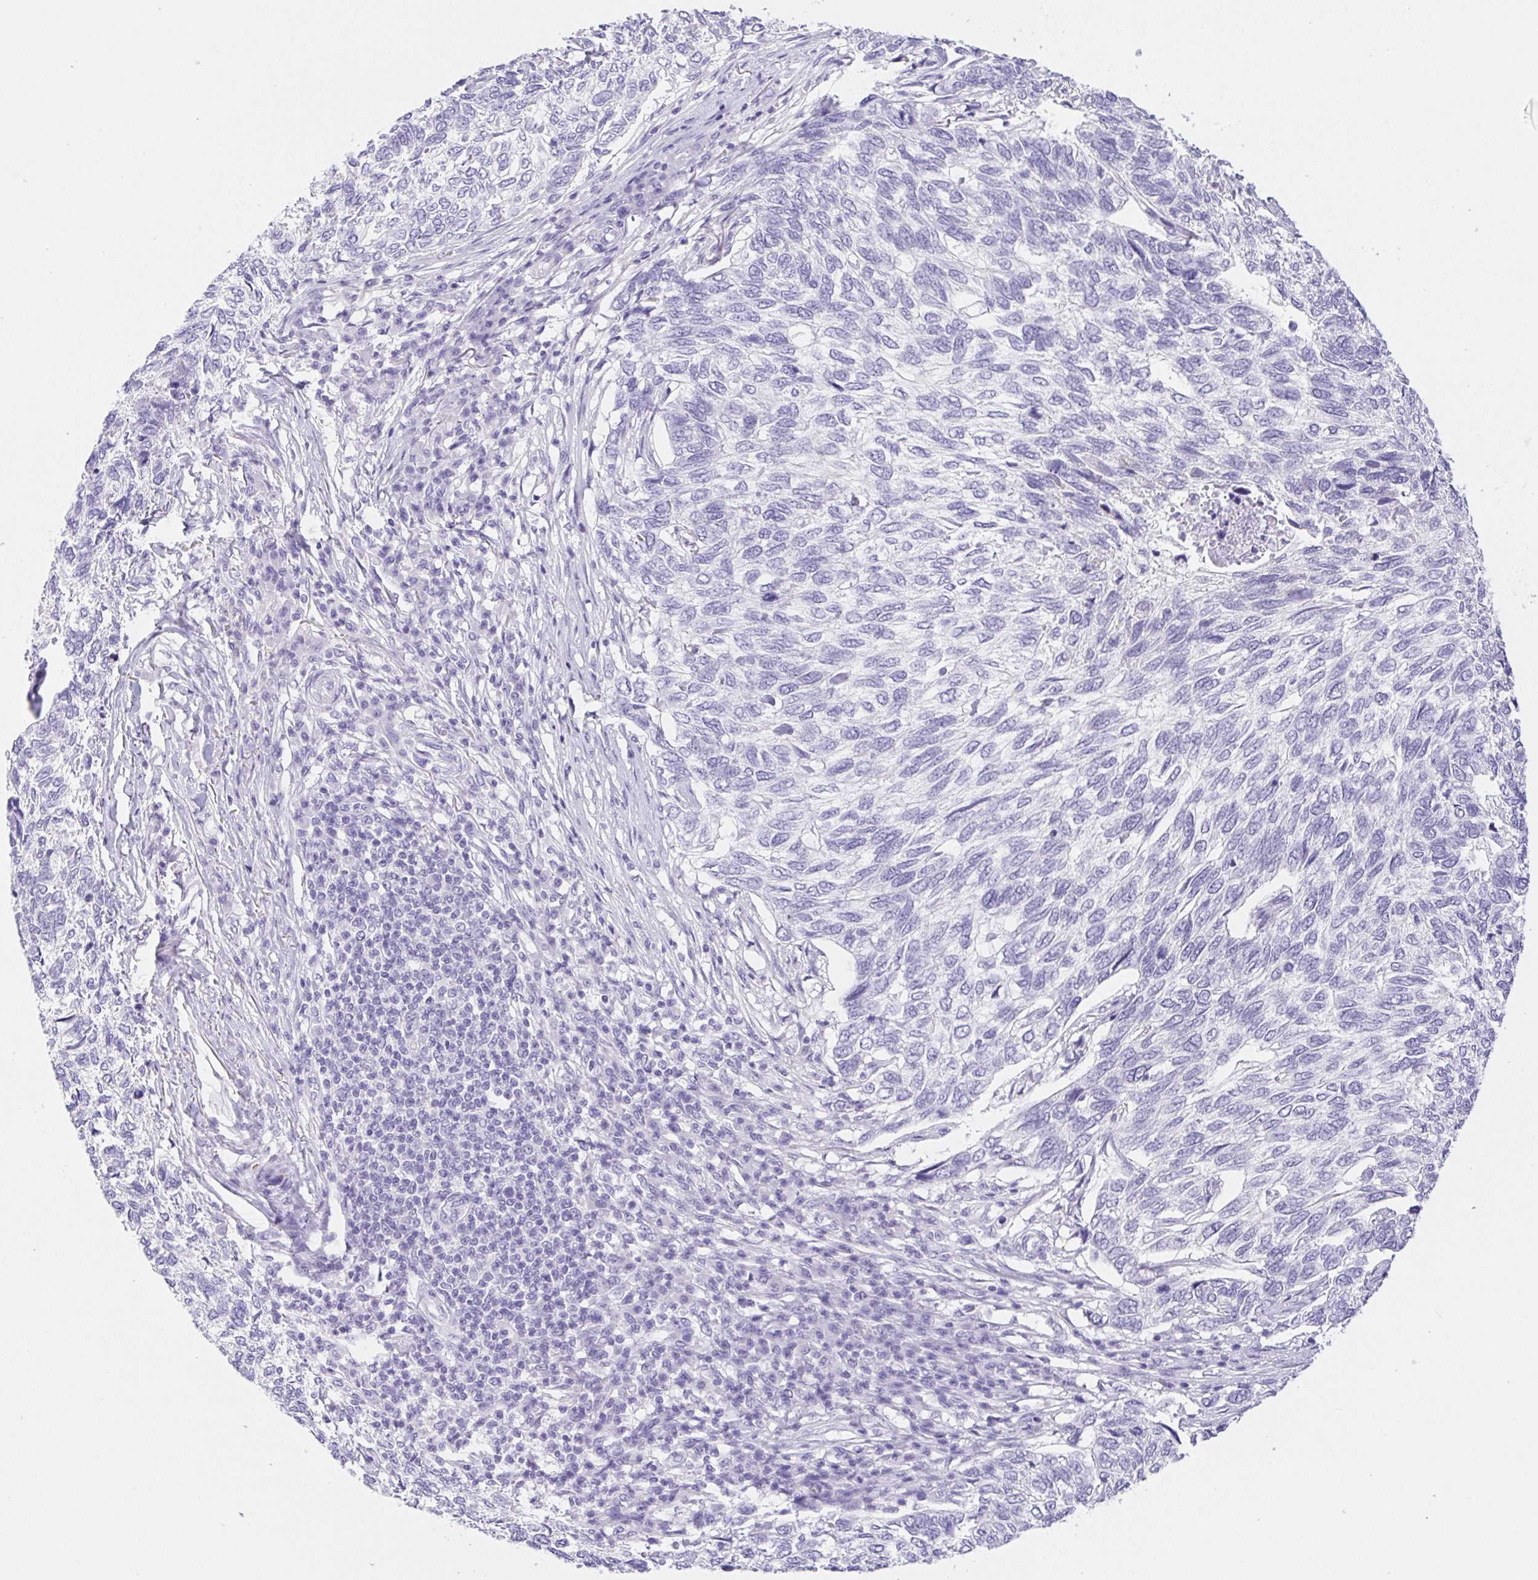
{"staining": {"intensity": "negative", "quantity": "none", "location": "none"}, "tissue": "skin cancer", "cell_type": "Tumor cells", "image_type": "cancer", "snomed": [{"axis": "morphology", "description": "Basal cell carcinoma"}, {"axis": "topography", "description": "Skin"}], "caption": "IHC micrograph of neoplastic tissue: skin basal cell carcinoma stained with DAB exhibits no significant protein staining in tumor cells.", "gene": "PNLIP", "patient": {"sex": "female", "age": 65}}